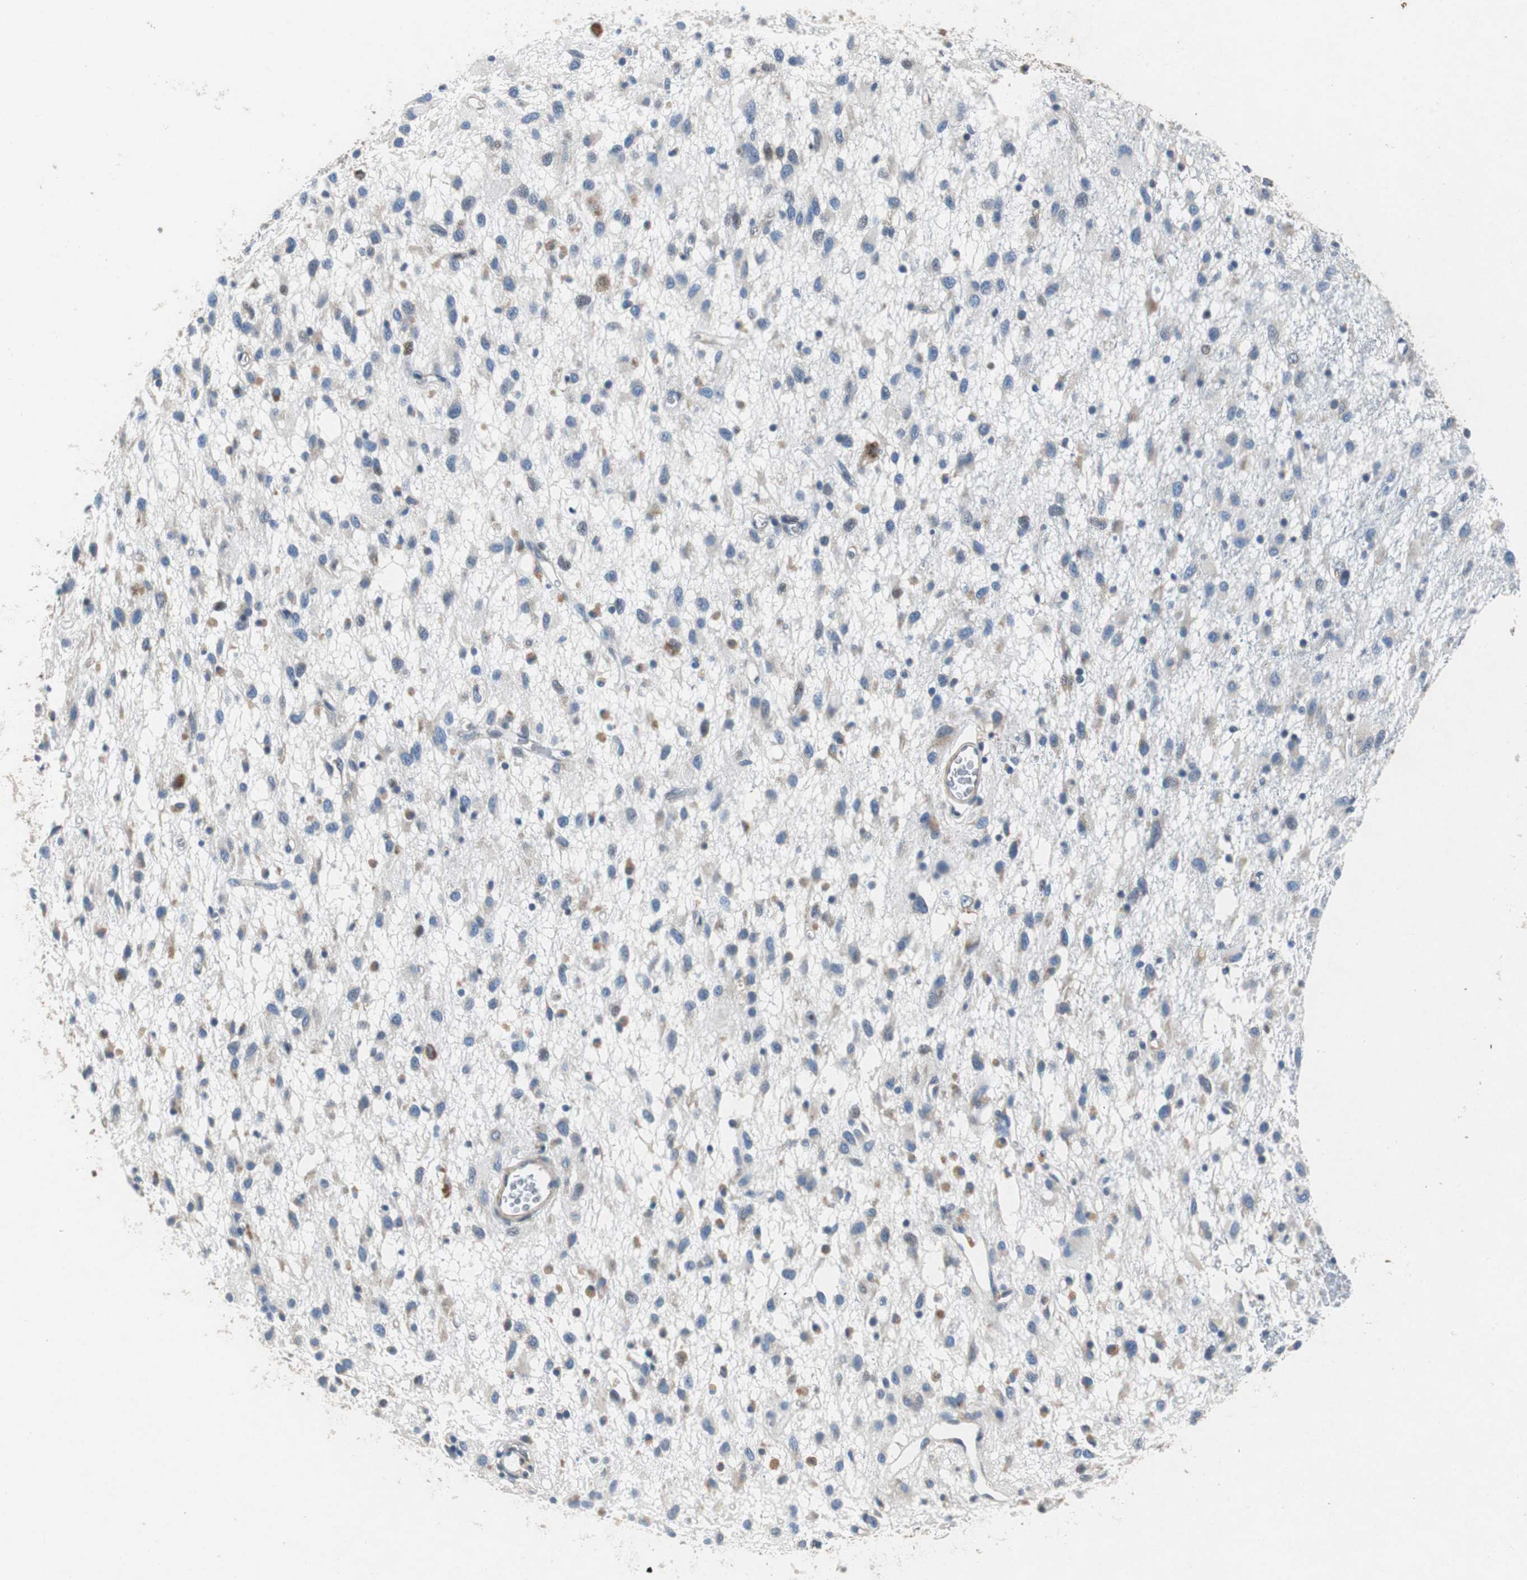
{"staining": {"intensity": "moderate", "quantity": "<25%", "location": "cytoplasmic/membranous"}, "tissue": "glioma", "cell_type": "Tumor cells", "image_type": "cancer", "snomed": [{"axis": "morphology", "description": "Glioma, malignant, Low grade"}, {"axis": "topography", "description": "Brain"}], "caption": "Human malignant glioma (low-grade) stained with a protein marker reveals moderate staining in tumor cells.", "gene": "RPL35", "patient": {"sex": "male", "age": 77}}